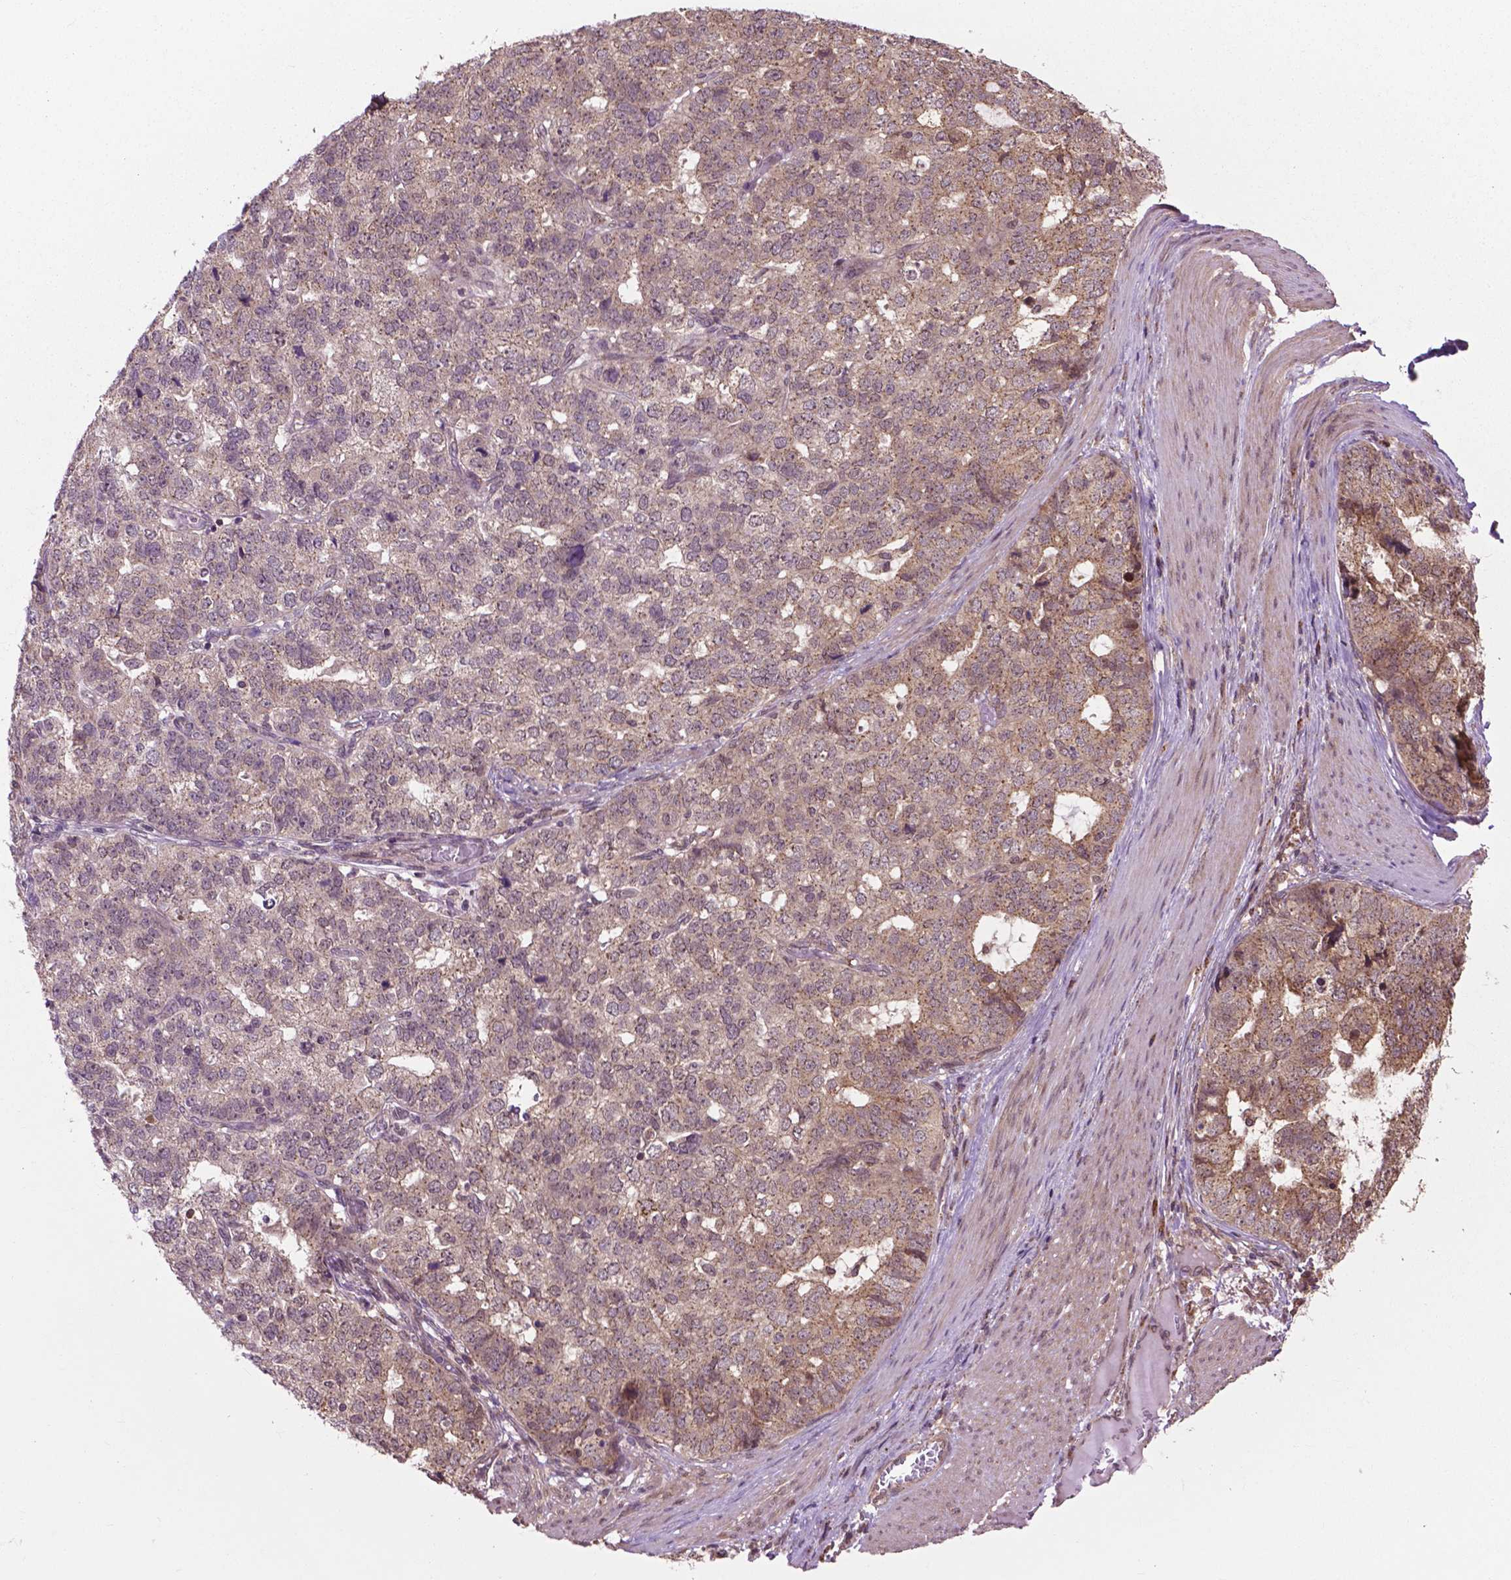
{"staining": {"intensity": "weak", "quantity": "25%-75%", "location": "cytoplasmic/membranous"}, "tissue": "stomach cancer", "cell_type": "Tumor cells", "image_type": "cancer", "snomed": [{"axis": "morphology", "description": "Adenocarcinoma, NOS"}, {"axis": "topography", "description": "Stomach"}], "caption": "Weak cytoplasmic/membranous expression for a protein is identified in about 25%-75% of tumor cells of adenocarcinoma (stomach) using IHC.", "gene": "PPP1CB", "patient": {"sex": "male", "age": 69}}